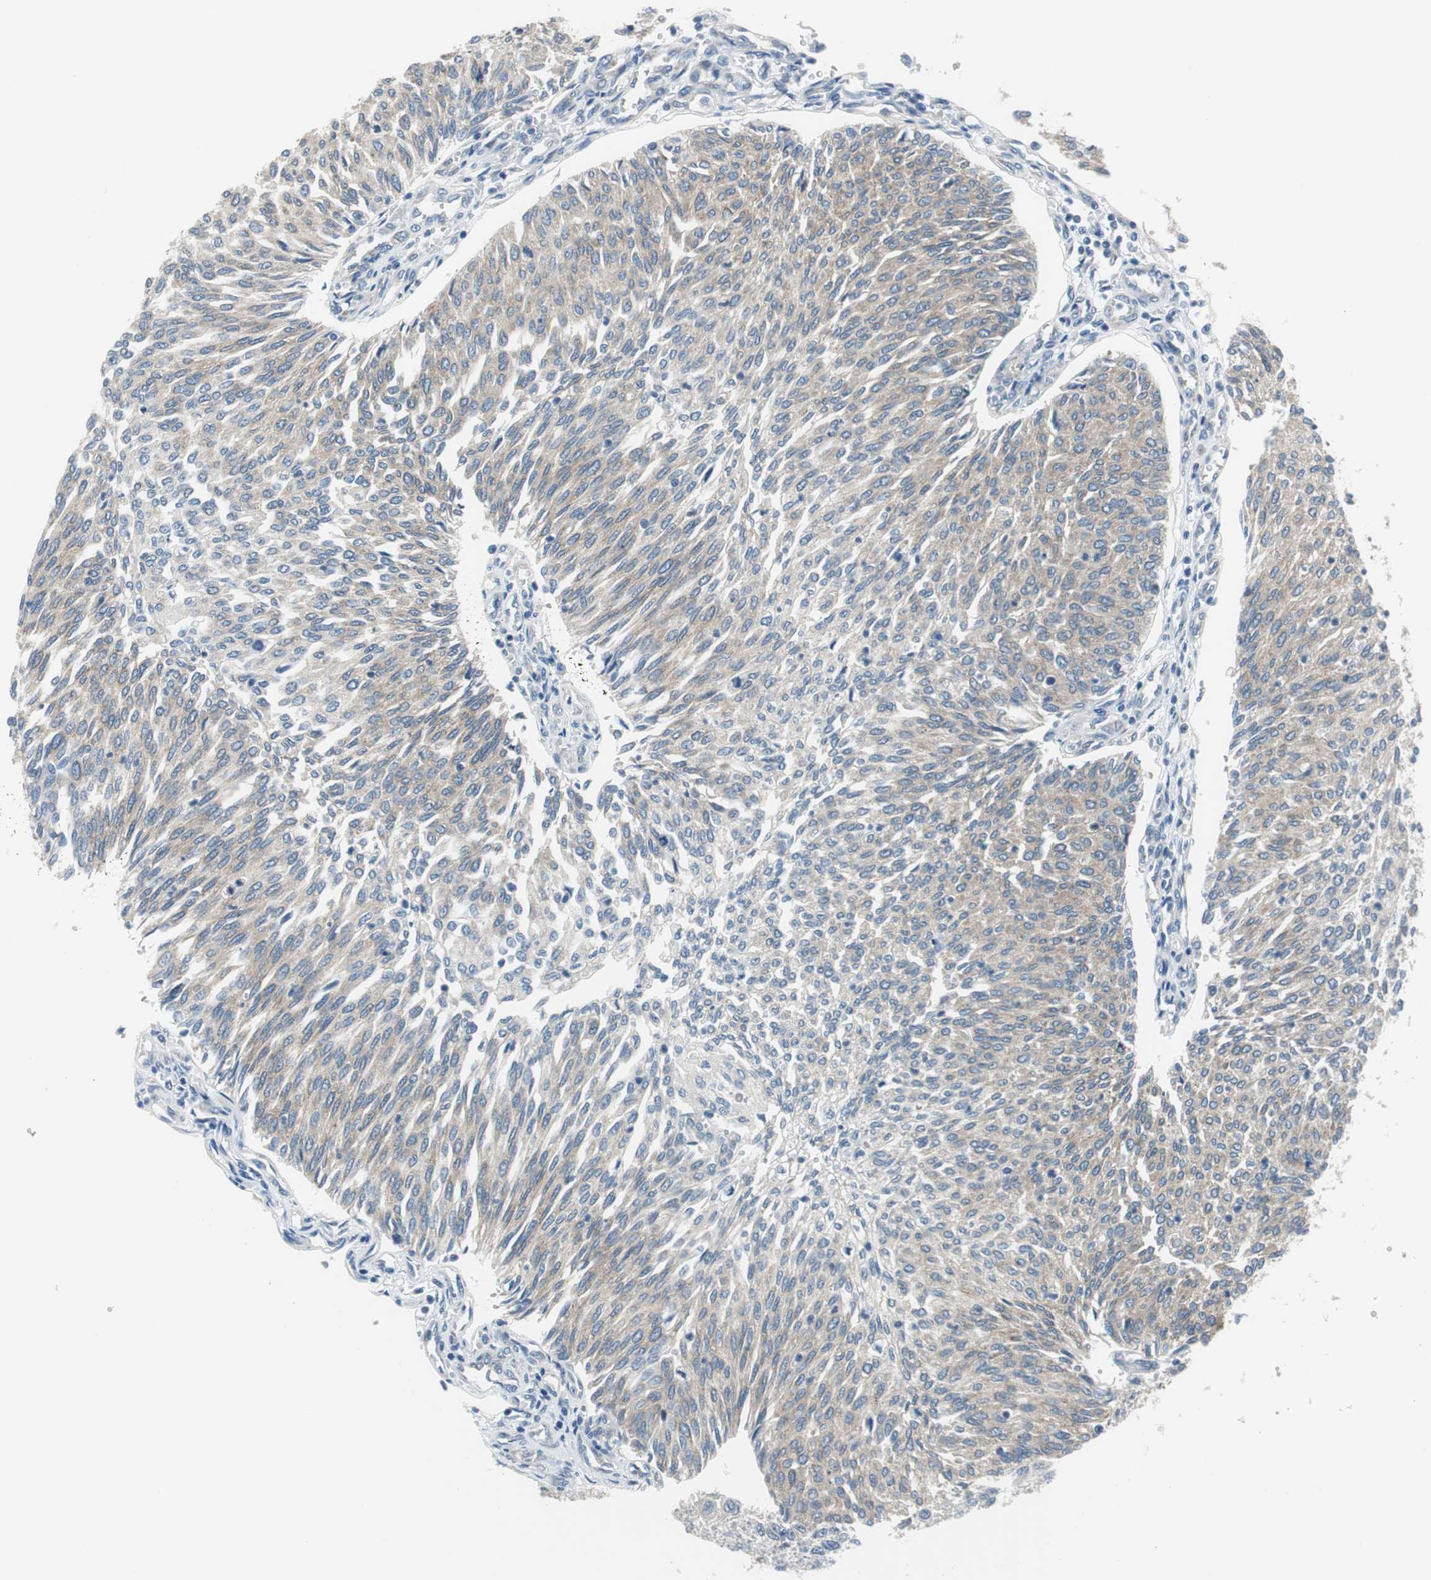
{"staining": {"intensity": "weak", "quantity": ">75%", "location": "cytoplasmic/membranous"}, "tissue": "urothelial cancer", "cell_type": "Tumor cells", "image_type": "cancer", "snomed": [{"axis": "morphology", "description": "Urothelial carcinoma, Low grade"}, {"axis": "topography", "description": "Urinary bladder"}], "caption": "Human urothelial cancer stained for a protein (brown) reveals weak cytoplasmic/membranous positive staining in approximately >75% of tumor cells.", "gene": "PLAA", "patient": {"sex": "female", "age": 79}}